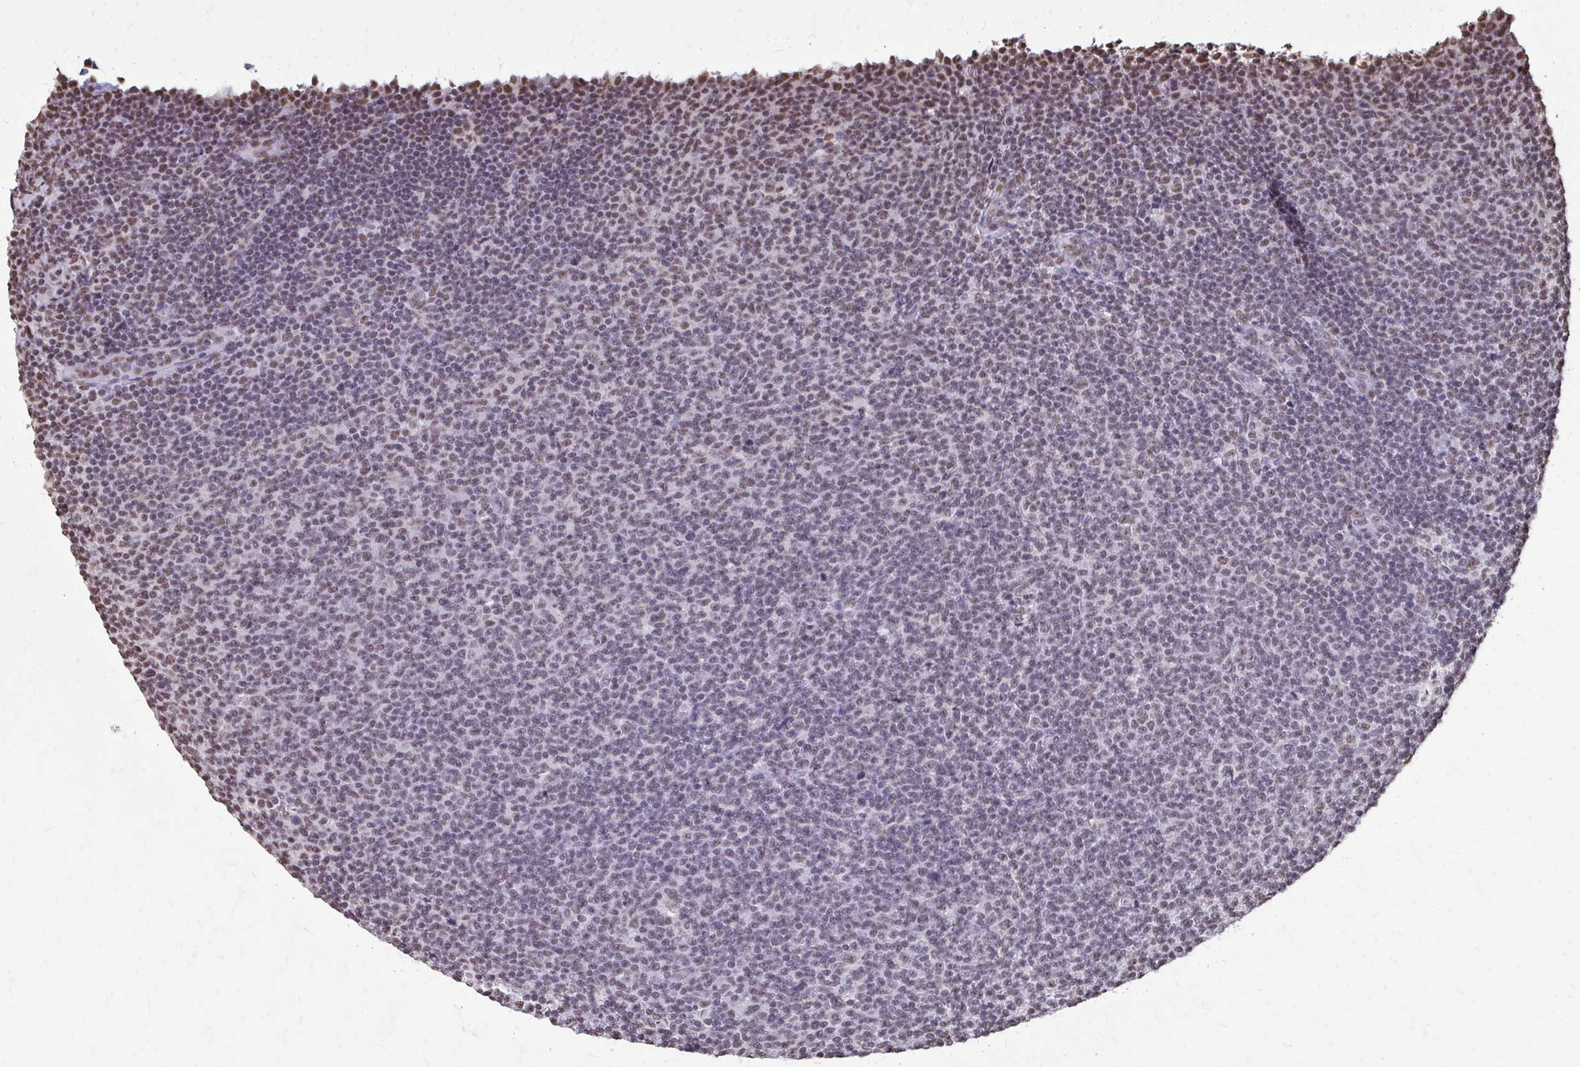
{"staining": {"intensity": "weak", "quantity": "25%-75%", "location": "nuclear"}, "tissue": "lymphoma", "cell_type": "Tumor cells", "image_type": "cancer", "snomed": [{"axis": "morphology", "description": "Malignant lymphoma, non-Hodgkin's type, Low grade"}, {"axis": "topography", "description": "Lymph node"}], "caption": "Immunohistochemistry staining of low-grade malignant lymphoma, non-Hodgkin's type, which exhibits low levels of weak nuclear staining in about 25%-75% of tumor cells indicating weak nuclear protein positivity. The staining was performed using DAB (brown) for protein detection and nuclei were counterstained in hematoxylin (blue).", "gene": "SNRPA", "patient": {"sex": "male", "age": 66}}